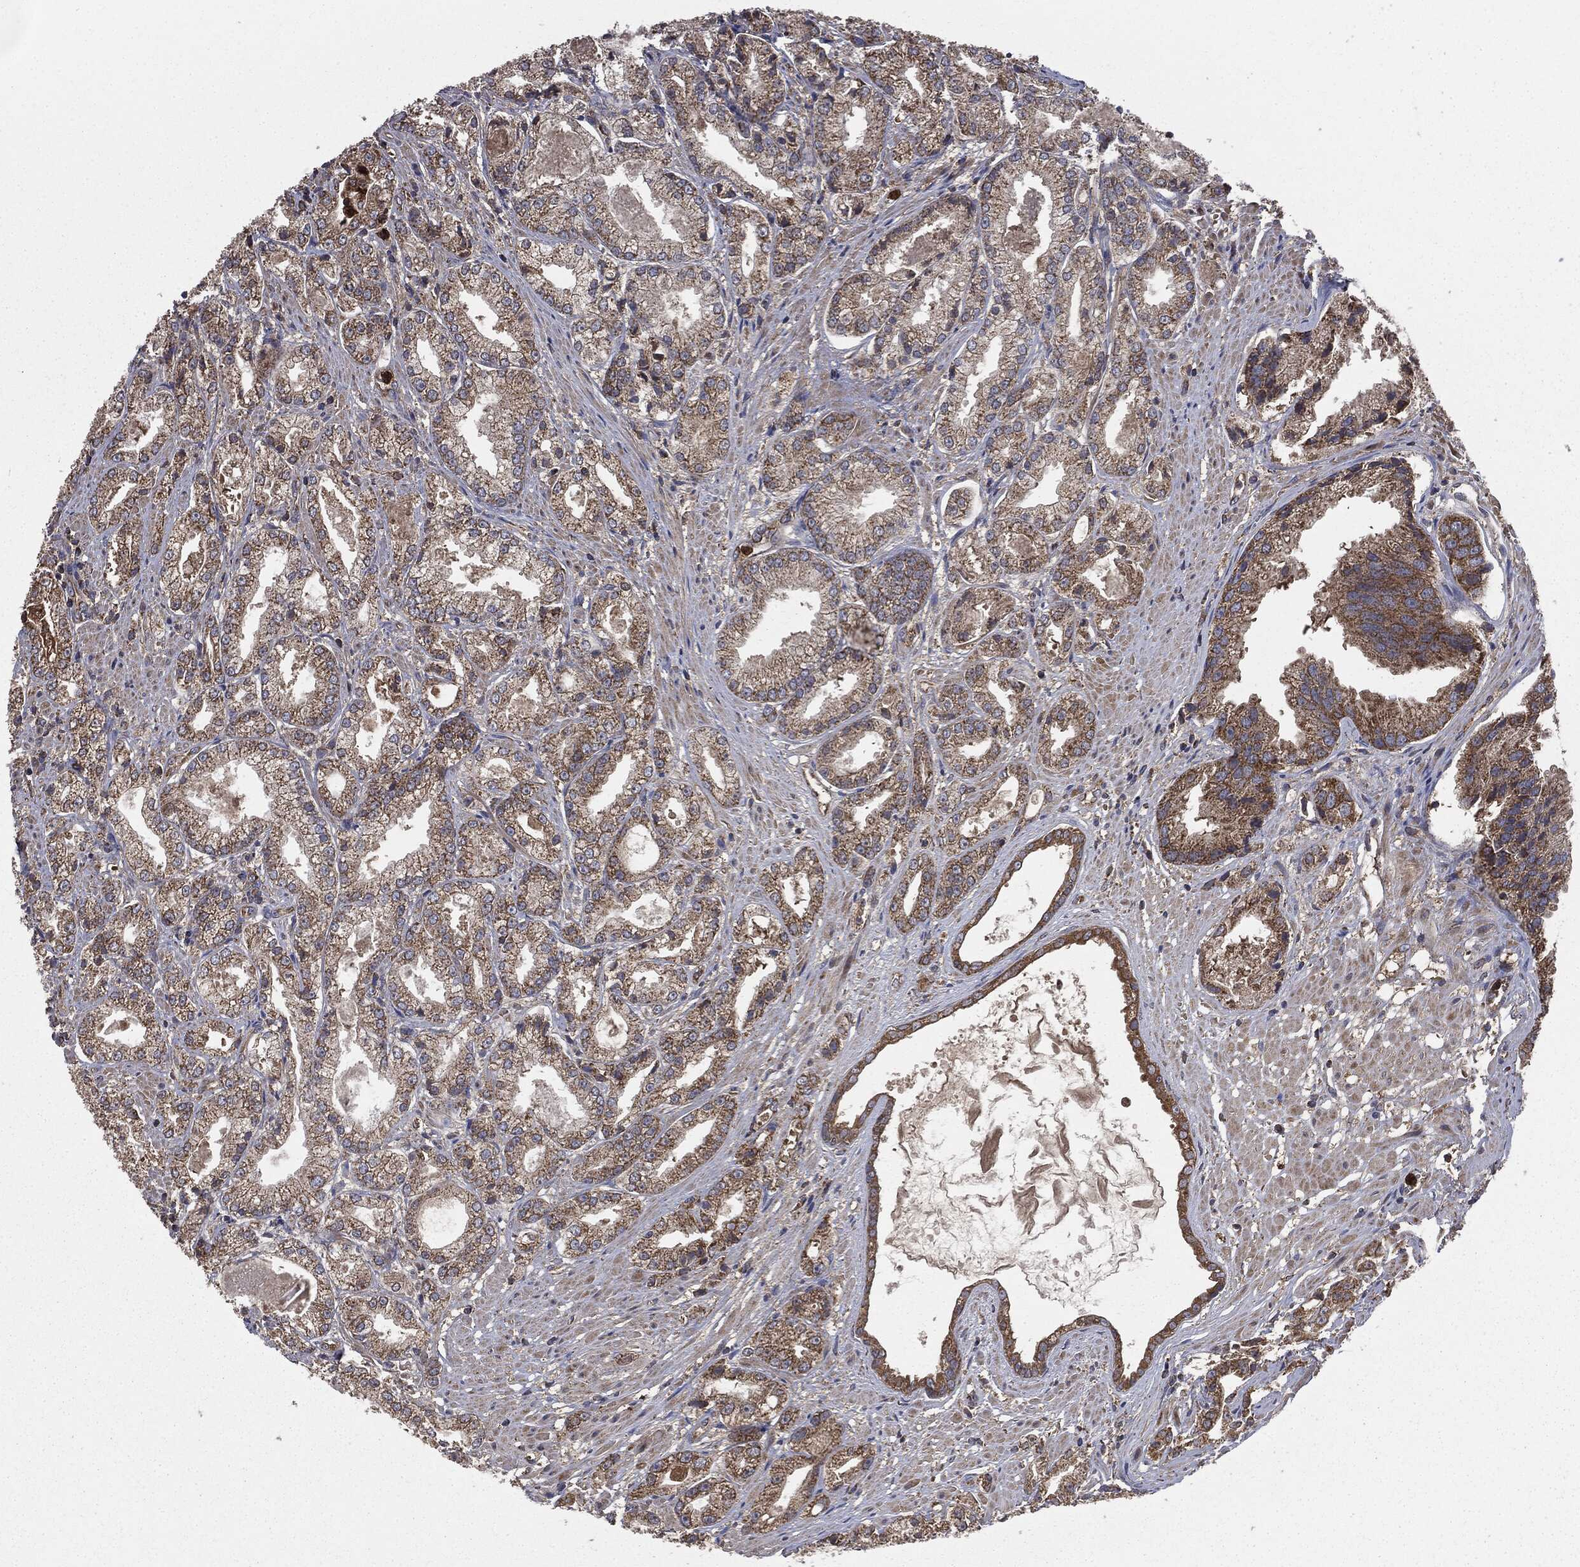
{"staining": {"intensity": "strong", "quantity": ">75%", "location": "cytoplasmic/membranous"}, "tissue": "prostate cancer", "cell_type": "Tumor cells", "image_type": "cancer", "snomed": [{"axis": "morphology", "description": "Adenocarcinoma, High grade"}, {"axis": "topography", "description": "Prostate"}], "caption": "Approximately >75% of tumor cells in prostate cancer (high-grade adenocarcinoma) demonstrate strong cytoplasmic/membranous protein staining as visualized by brown immunohistochemical staining.", "gene": "MAPK6", "patient": {"sex": "male", "age": 61}}